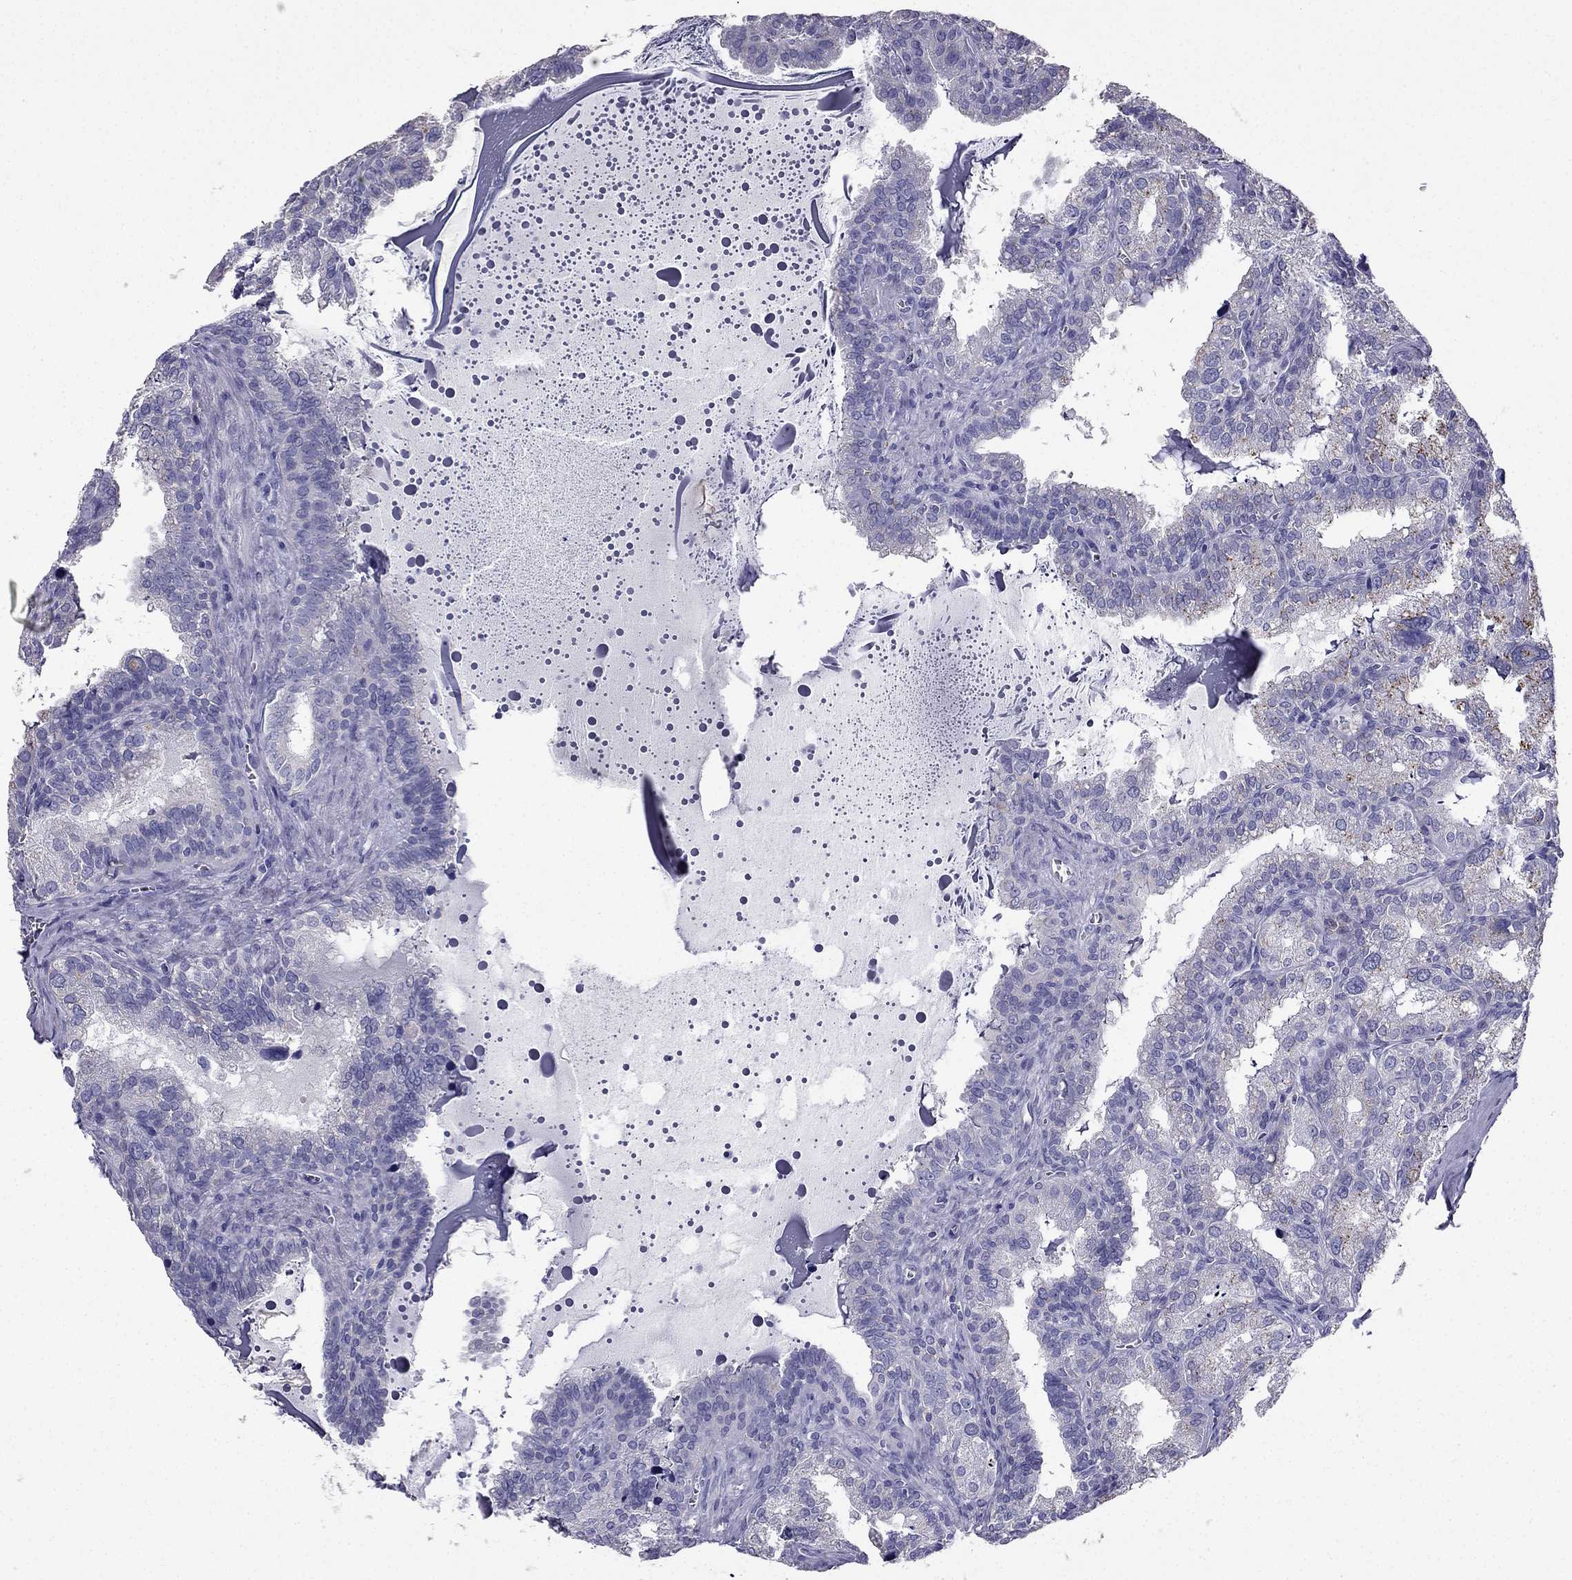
{"staining": {"intensity": "negative", "quantity": "none", "location": "none"}, "tissue": "seminal vesicle", "cell_type": "Glandular cells", "image_type": "normal", "snomed": [{"axis": "morphology", "description": "Normal tissue, NOS"}, {"axis": "topography", "description": "Seminal veicle"}], "caption": "This is an immunohistochemistry micrograph of benign seminal vesicle. There is no staining in glandular cells.", "gene": "PTH", "patient": {"sex": "male", "age": 57}}